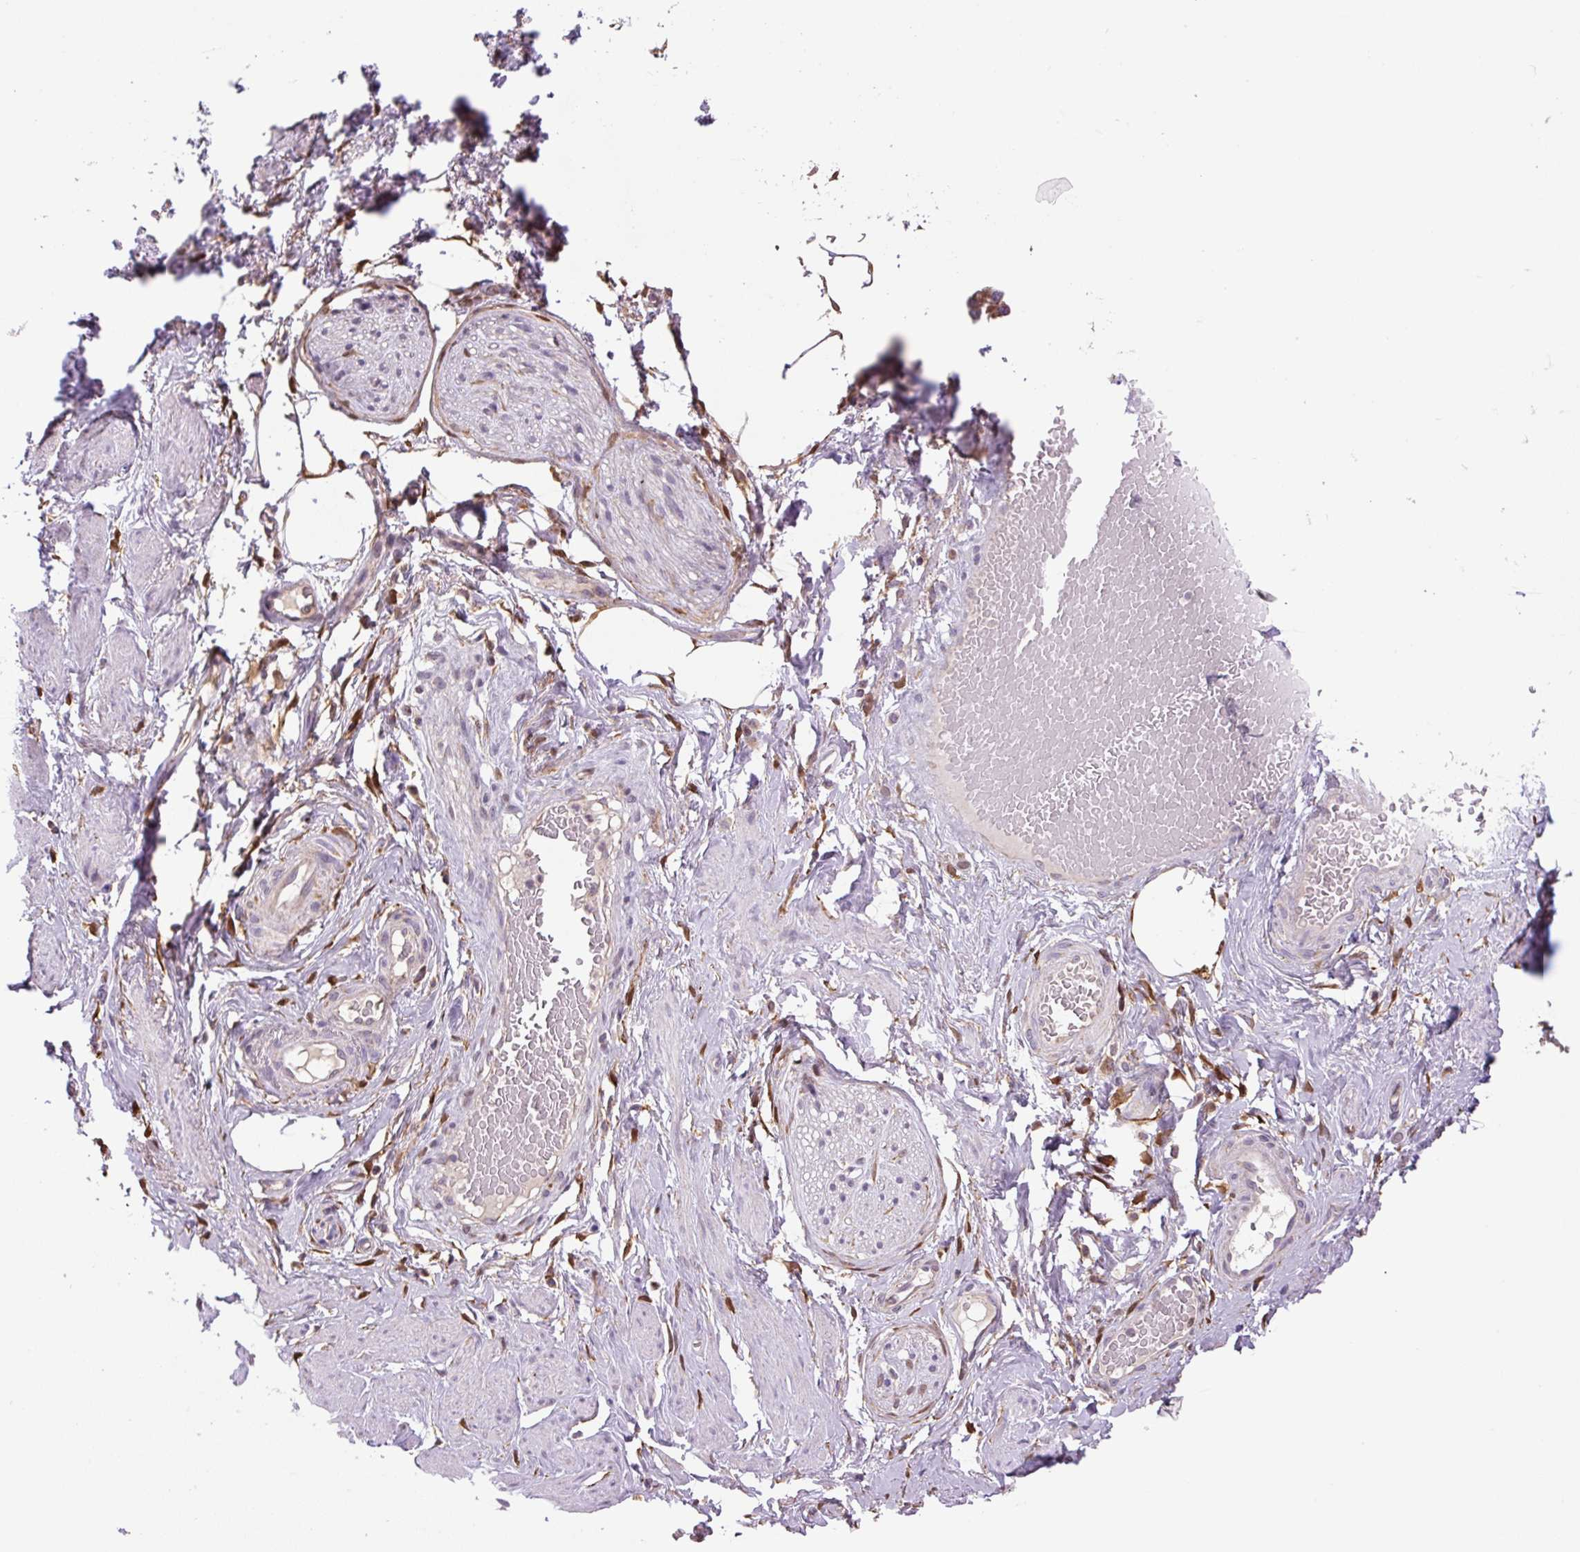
{"staining": {"intensity": "moderate", "quantity": "<25%", "location": "cytoplasmic/membranous"}, "tissue": "adipose tissue", "cell_type": "Adipocytes", "image_type": "normal", "snomed": [{"axis": "morphology", "description": "Normal tissue, NOS"}, {"axis": "topography", "description": "Vagina"}, {"axis": "topography", "description": "Peripheral nerve tissue"}], "caption": "This is an image of immunohistochemistry (IHC) staining of benign adipose tissue, which shows moderate positivity in the cytoplasmic/membranous of adipocytes.", "gene": "SGF29", "patient": {"sex": "female", "age": 71}}